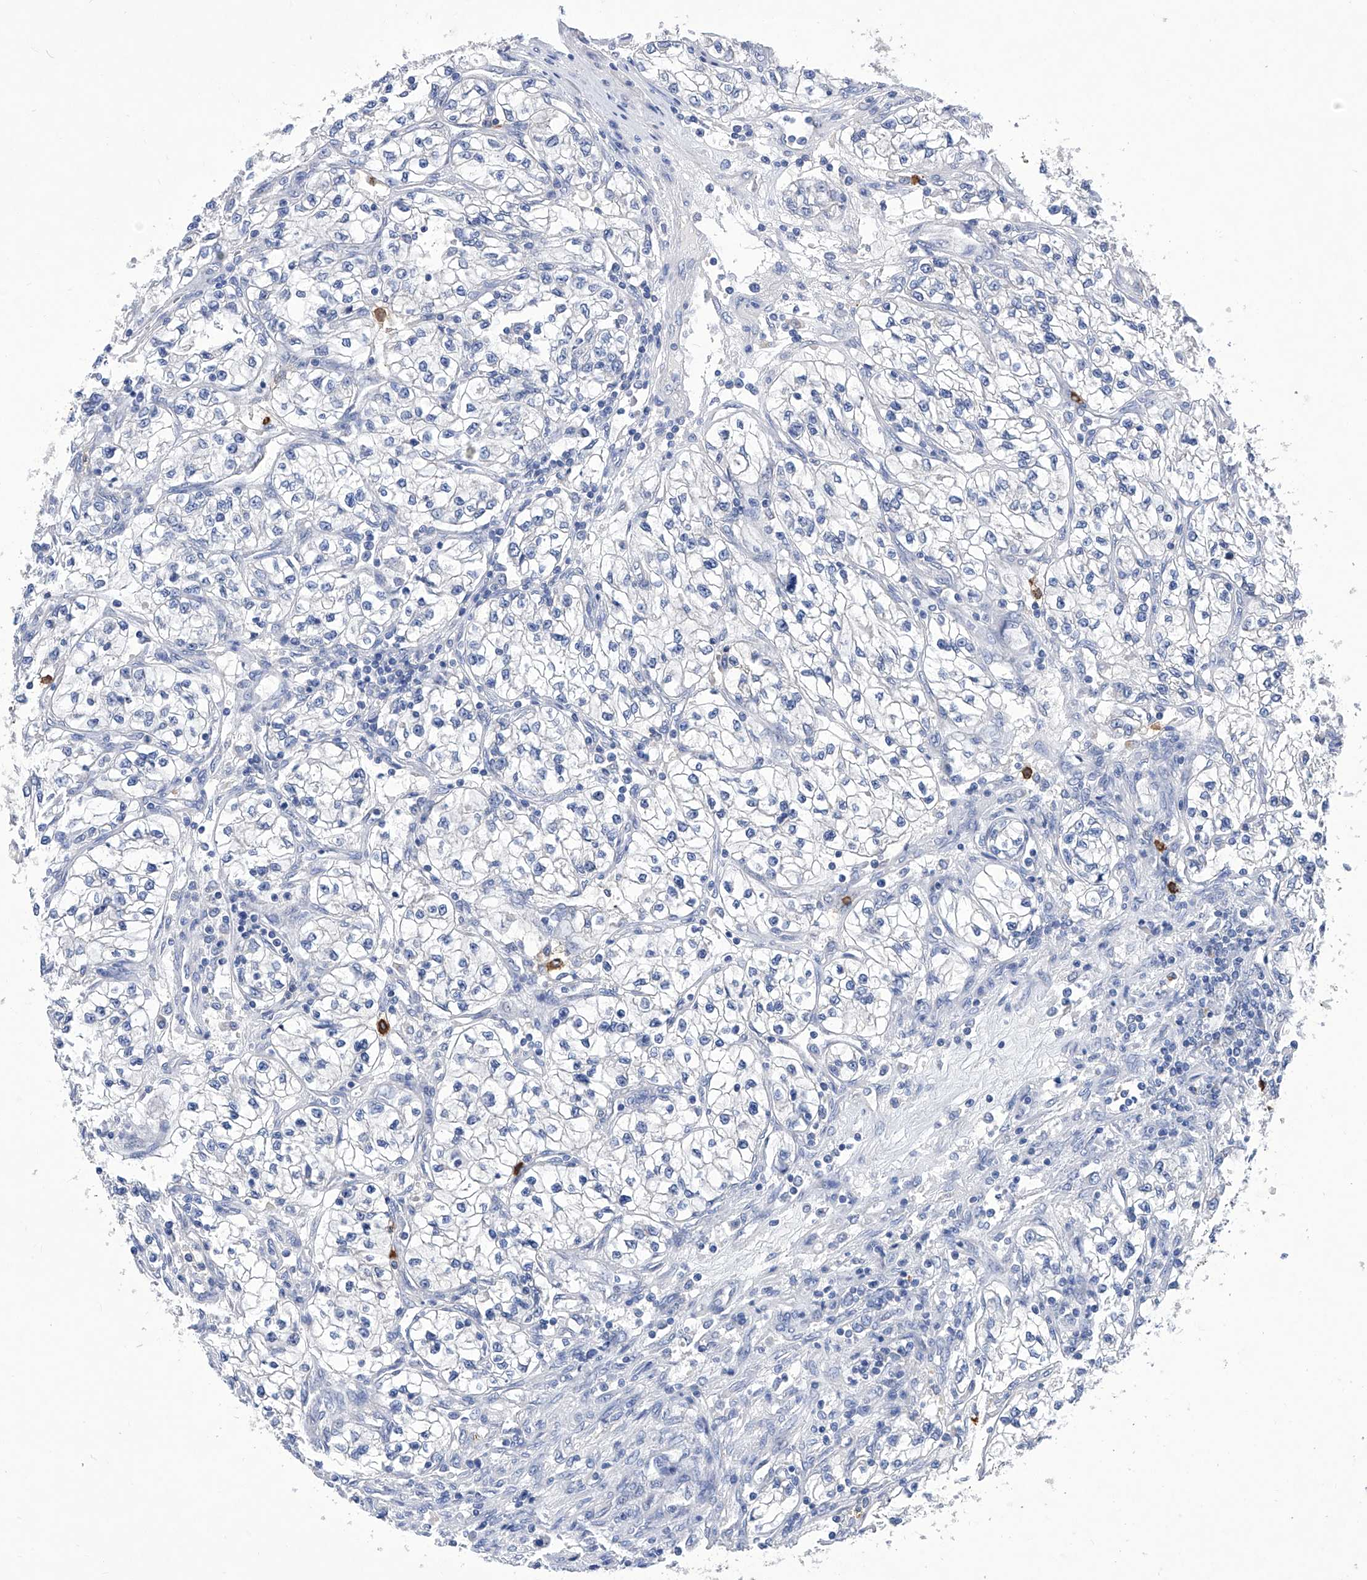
{"staining": {"intensity": "negative", "quantity": "none", "location": "none"}, "tissue": "renal cancer", "cell_type": "Tumor cells", "image_type": "cancer", "snomed": [{"axis": "morphology", "description": "Adenocarcinoma, NOS"}, {"axis": "topography", "description": "Kidney"}], "caption": "High magnification brightfield microscopy of renal cancer (adenocarcinoma) stained with DAB (brown) and counterstained with hematoxylin (blue): tumor cells show no significant staining. Nuclei are stained in blue.", "gene": "IFNL2", "patient": {"sex": "female", "age": 57}}